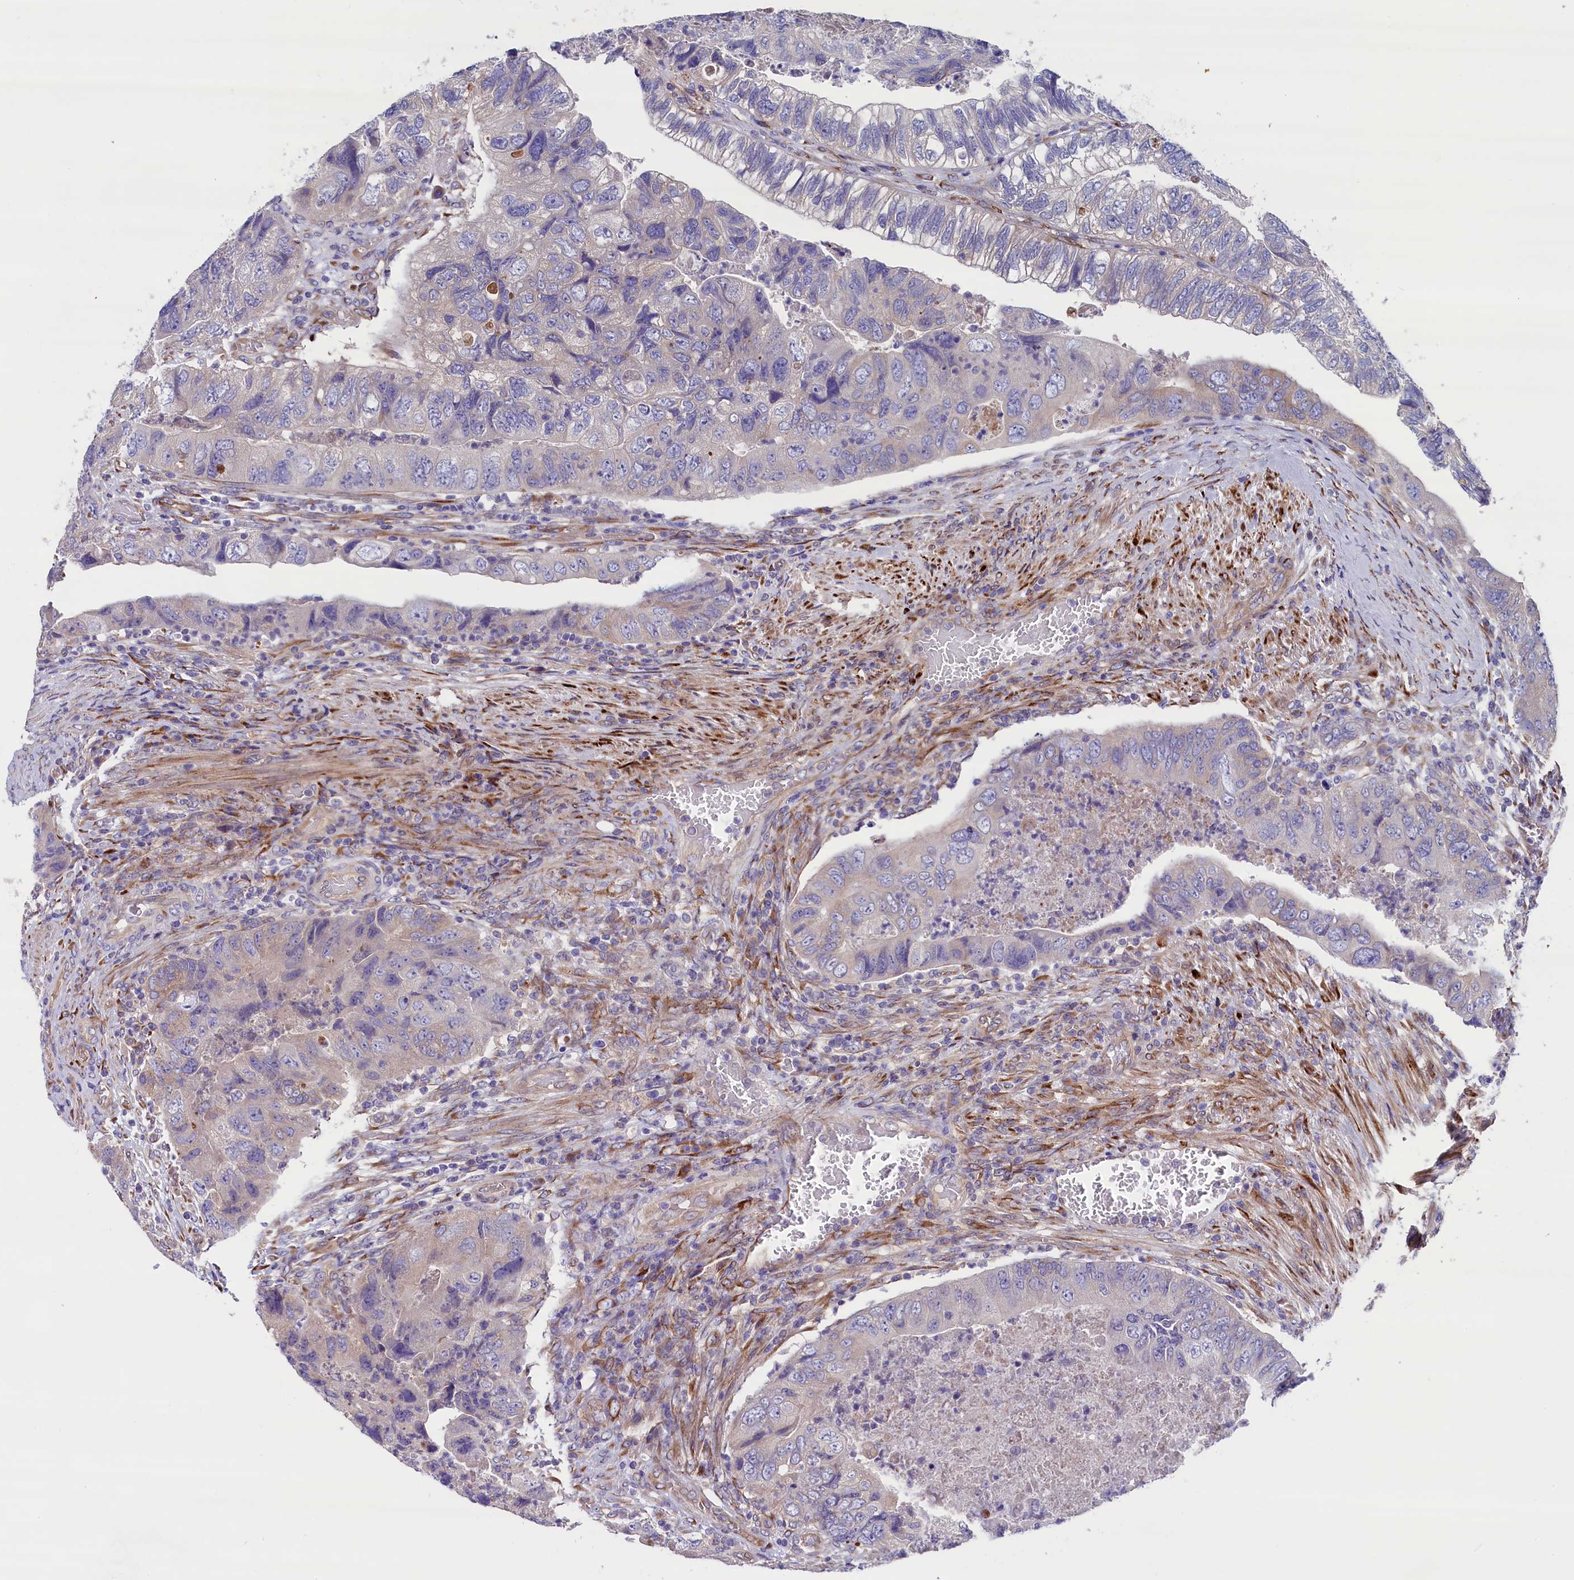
{"staining": {"intensity": "negative", "quantity": "none", "location": "none"}, "tissue": "colorectal cancer", "cell_type": "Tumor cells", "image_type": "cancer", "snomed": [{"axis": "morphology", "description": "Adenocarcinoma, NOS"}, {"axis": "topography", "description": "Rectum"}], "caption": "Immunohistochemistry (IHC) of adenocarcinoma (colorectal) displays no expression in tumor cells.", "gene": "GPR108", "patient": {"sex": "male", "age": 63}}